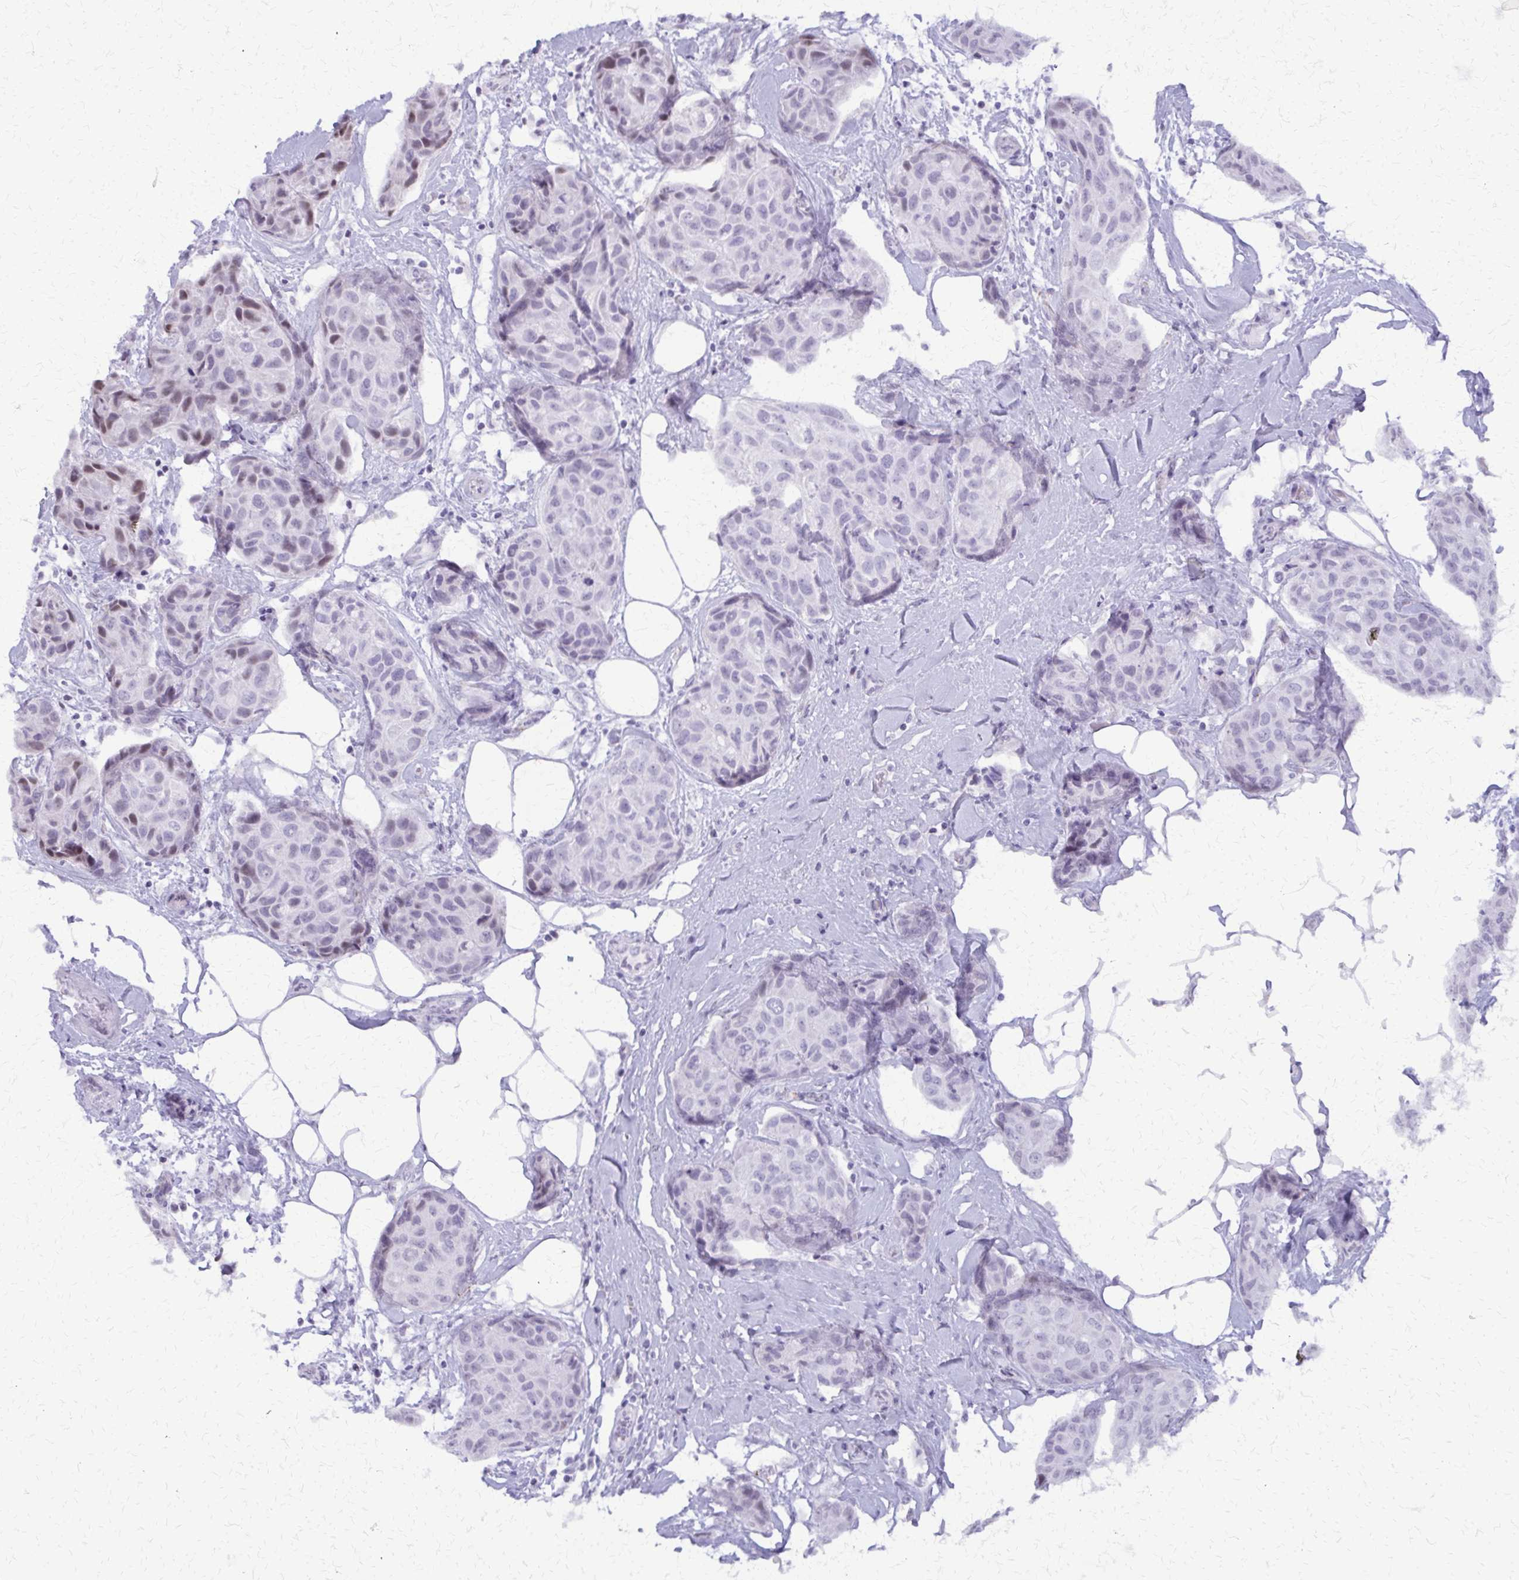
{"staining": {"intensity": "weak", "quantity": "<25%", "location": "nuclear"}, "tissue": "breast cancer", "cell_type": "Tumor cells", "image_type": "cancer", "snomed": [{"axis": "morphology", "description": "Duct carcinoma"}, {"axis": "topography", "description": "Breast"}], "caption": "Protein analysis of intraductal carcinoma (breast) displays no significant expression in tumor cells. (DAB (3,3'-diaminobenzidine) immunohistochemistry (IHC) with hematoxylin counter stain).", "gene": "FAM162B", "patient": {"sex": "female", "age": 80}}